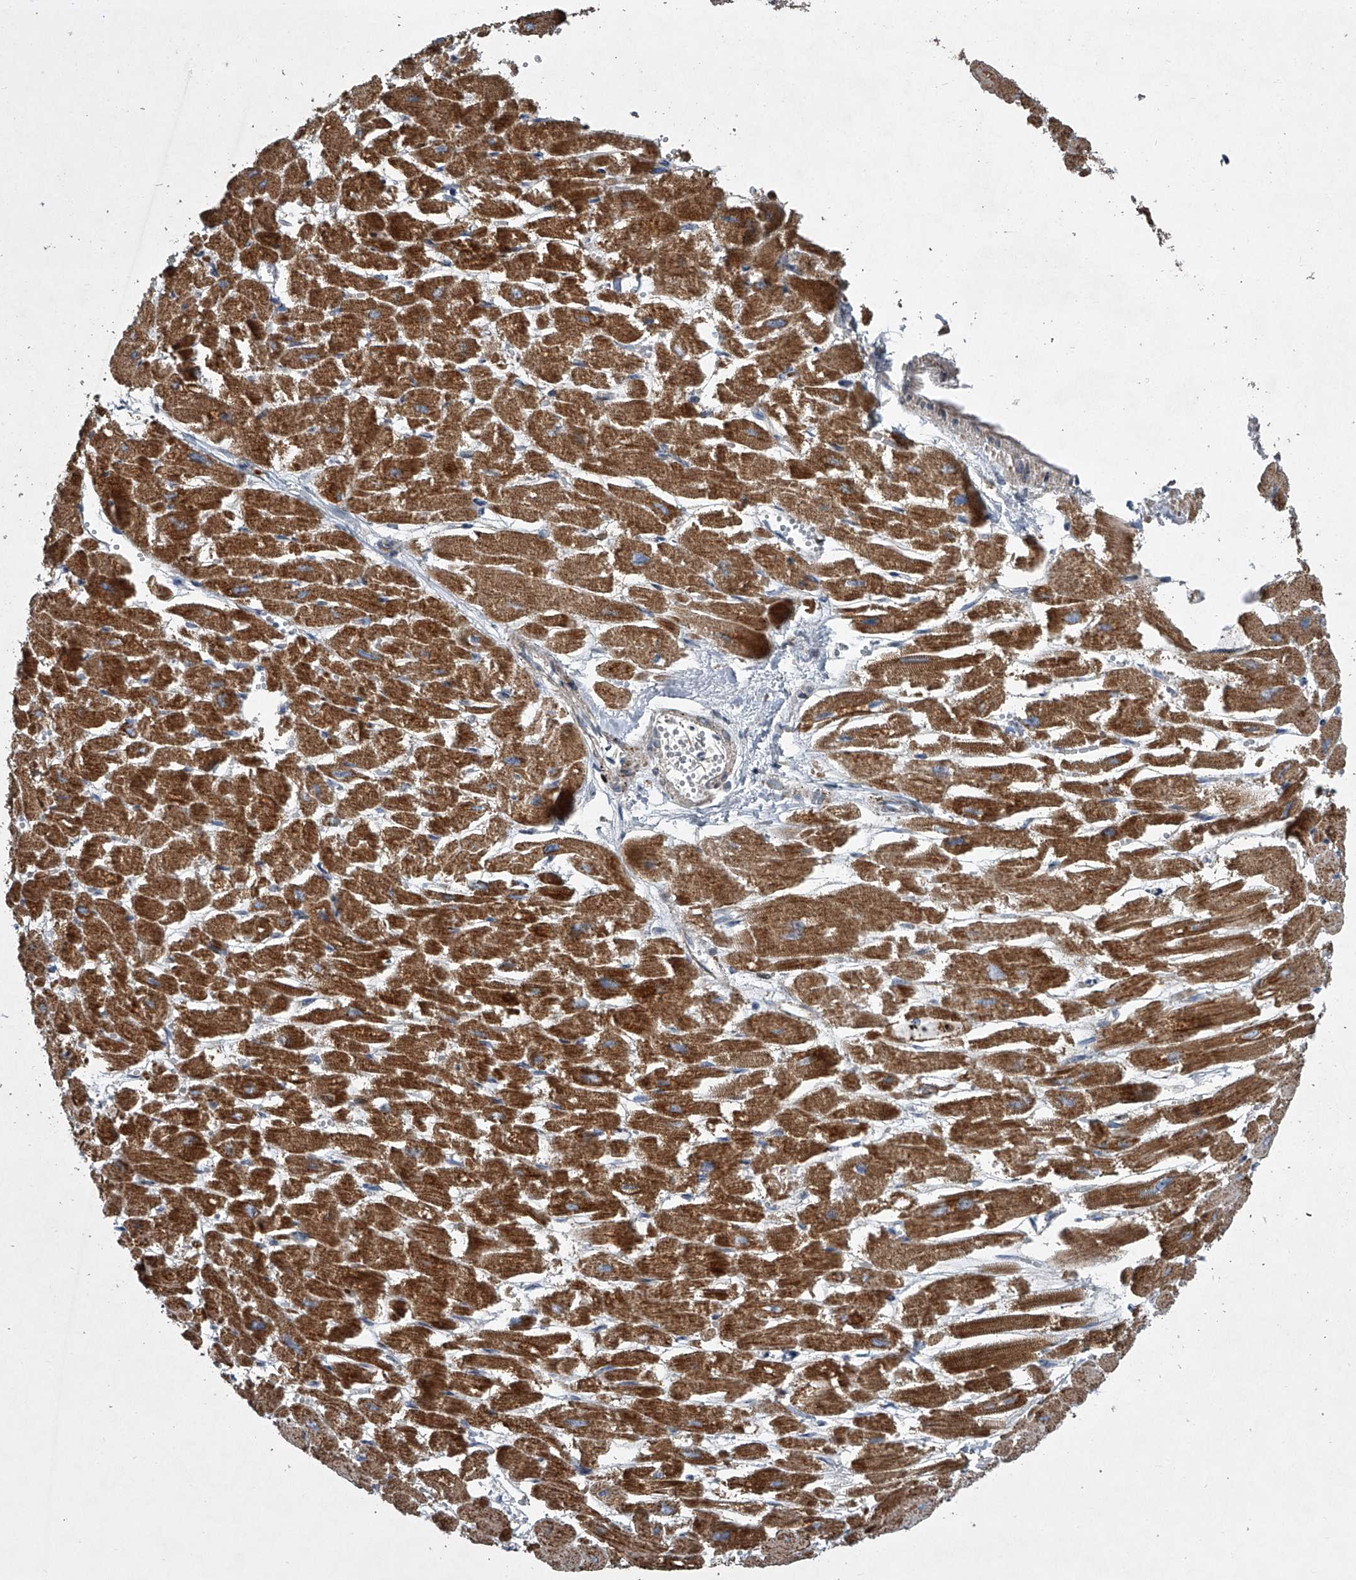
{"staining": {"intensity": "strong", "quantity": ">75%", "location": "cytoplasmic/membranous"}, "tissue": "heart muscle", "cell_type": "Cardiomyocytes", "image_type": "normal", "snomed": [{"axis": "morphology", "description": "Normal tissue, NOS"}, {"axis": "topography", "description": "Heart"}], "caption": "Protein analysis of normal heart muscle demonstrates strong cytoplasmic/membranous expression in approximately >75% of cardiomyocytes. (brown staining indicates protein expression, while blue staining denotes nuclei).", "gene": "STRADA", "patient": {"sex": "male", "age": 54}}